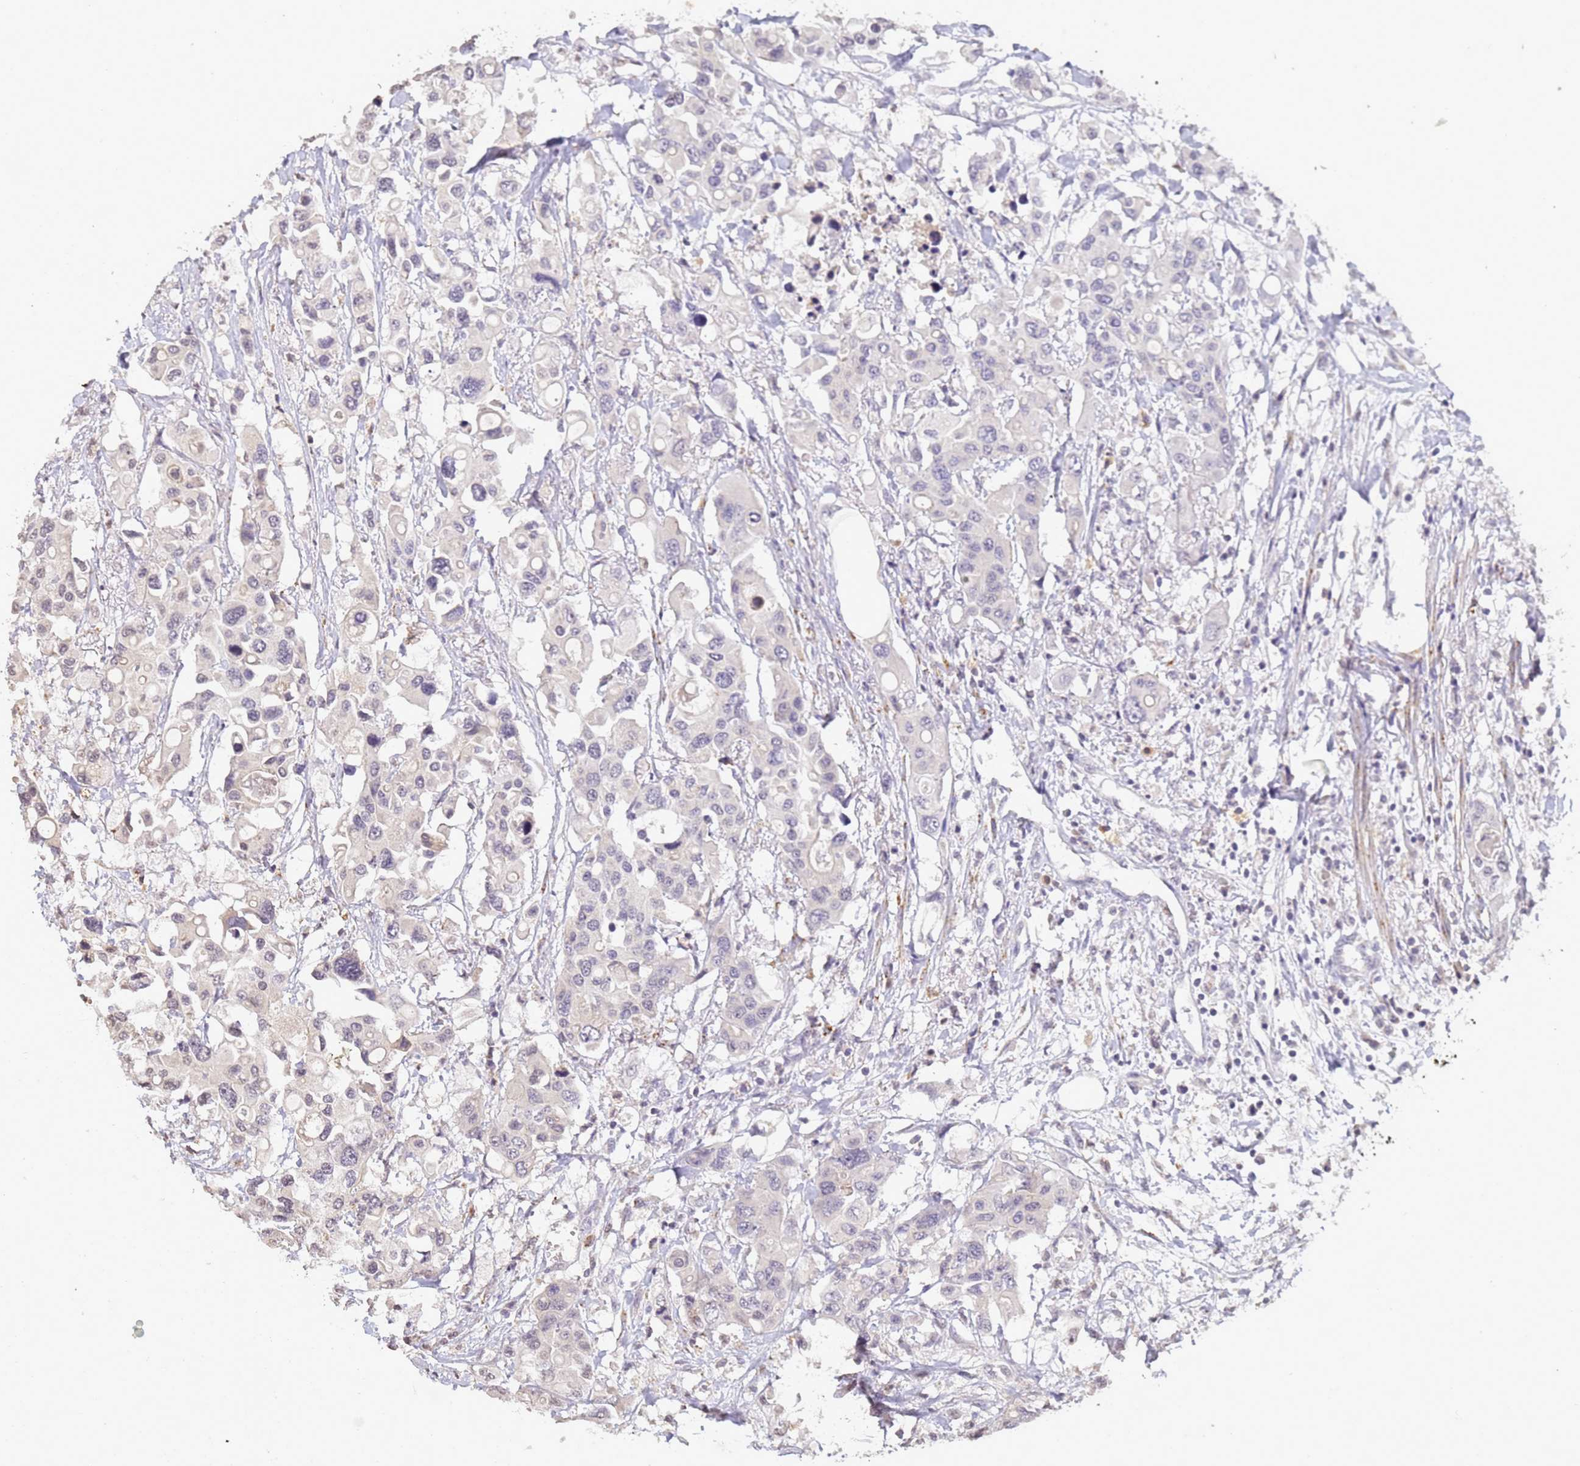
{"staining": {"intensity": "negative", "quantity": "none", "location": "none"}, "tissue": "colorectal cancer", "cell_type": "Tumor cells", "image_type": "cancer", "snomed": [{"axis": "morphology", "description": "Adenocarcinoma, NOS"}, {"axis": "topography", "description": "Colon"}], "caption": "IHC histopathology image of neoplastic tissue: adenocarcinoma (colorectal) stained with DAB (3,3'-diaminobenzidine) demonstrates no significant protein positivity in tumor cells. (Immunohistochemistry (ihc), brightfield microscopy, high magnification).", "gene": "MYL7", "patient": {"sex": "male", "age": 77}}